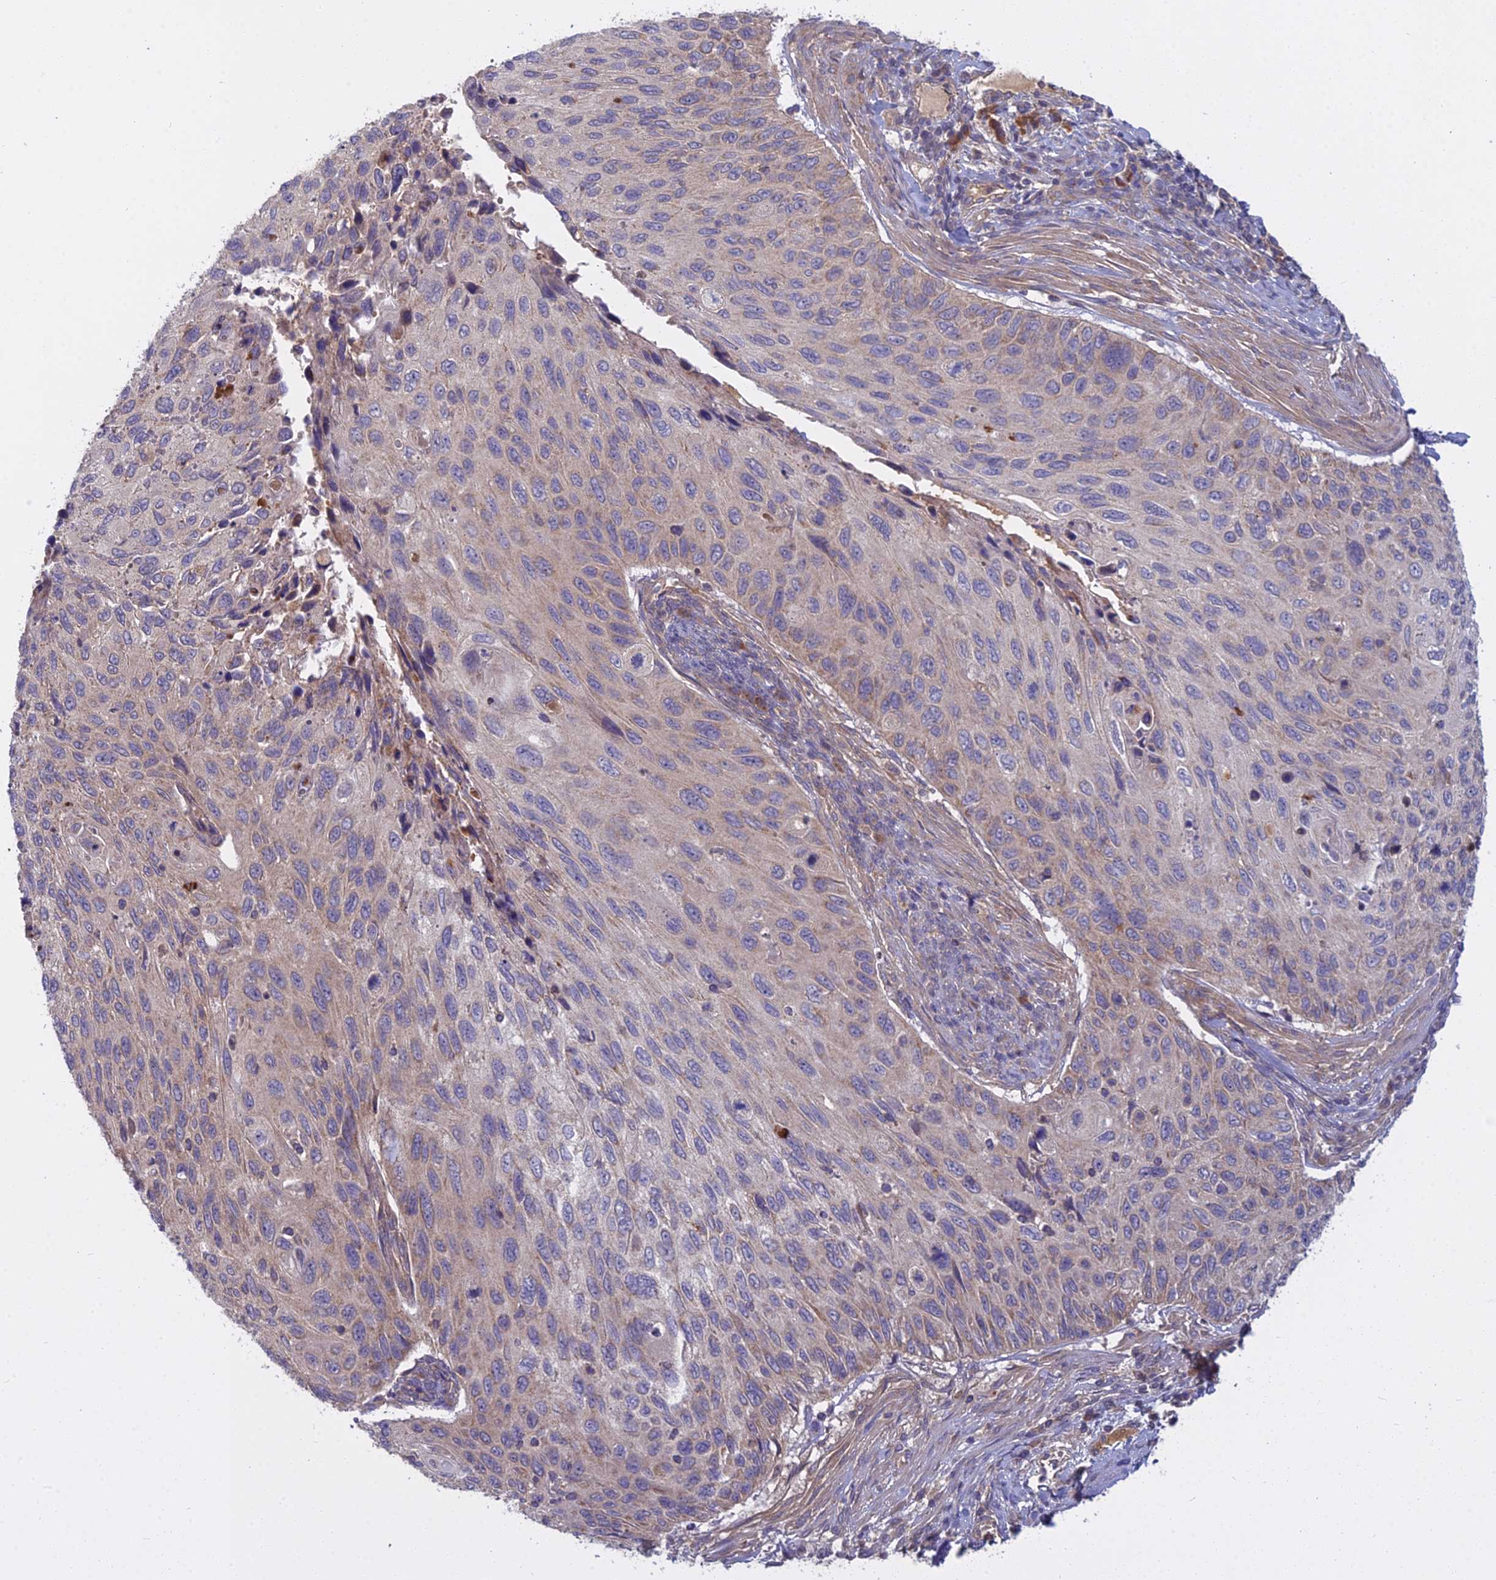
{"staining": {"intensity": "weak", "quantity": "<25%", "location": "cytoplasmic/membranous"}, "tissue": "cervical cancer", "cell_type": "Tumor cells", "image_type": "cancer", "snomed": [{"axis": "morphology", "description": "Squamous cell carcinoma, NOS"}, {"axis": "topography", "description": "Cervix"}], "caption": "IHC of squamous cell carcinoma (cervical) shows no positivity in tumor cells. (Immunohistochemistry (ihc), brightfield microscopy, high magnification).", "gene": "CCDC167", "patient": {"sex": "female", "age": 70}}